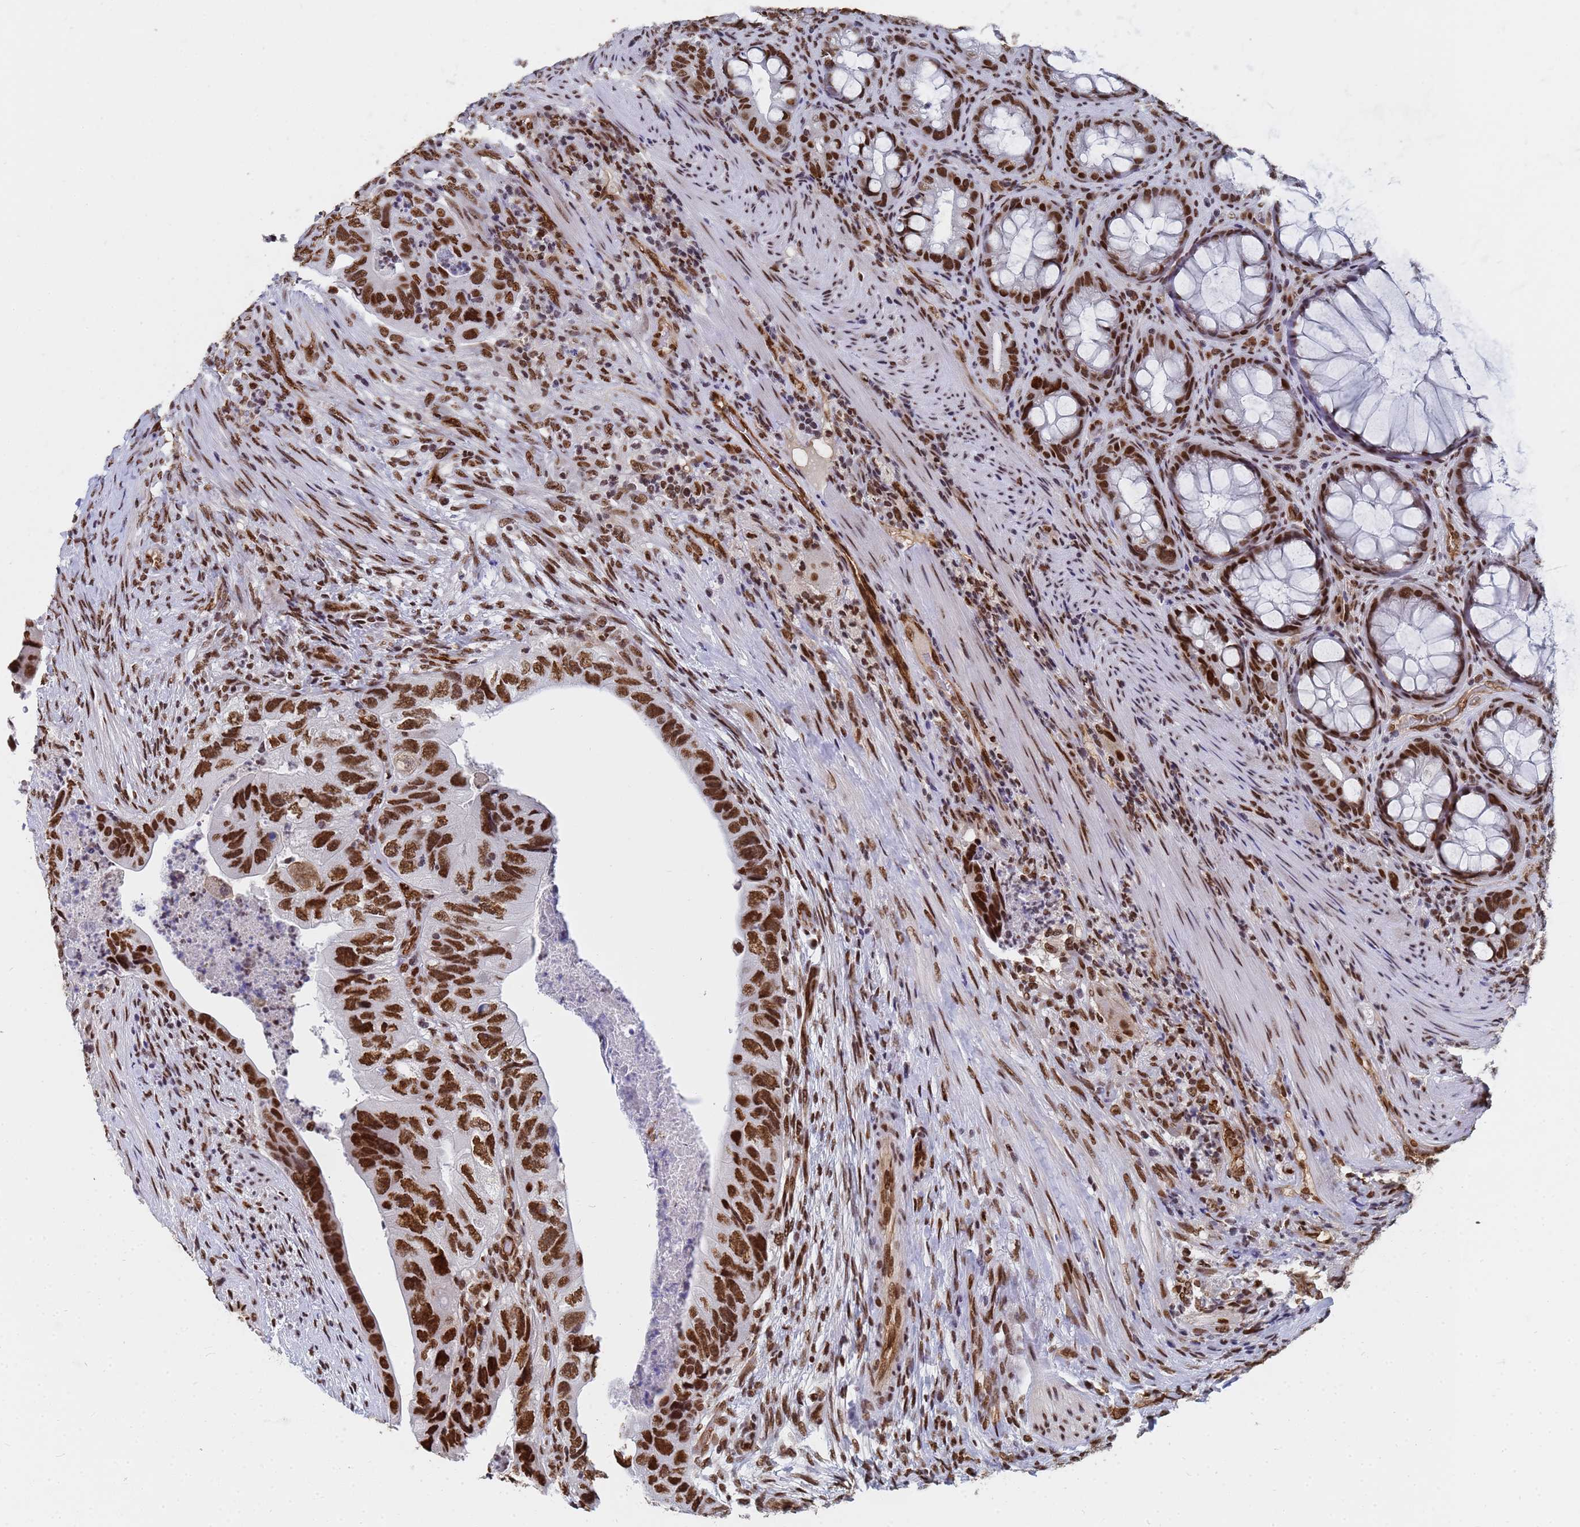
{"staining": {"intensity": "strong", "quantity": ">75%", "location": "nuclear"}, "tissue": "colorectal cancer", "cell_type": "Tumor cells", "image_type": "cancer", "snomed": [{"axis": "morphology", "description": "Adenocarcinoma, NOS"}, {"axis": "topography", "description": "Rectum"}], "caption": "Immunohistochemical staining of human colorectal cancer (adenocarcinoma) reveals high levels of strong nuclear protein positivity in approximately >75% of tumor cells.", "gene": "RAVER2", "patient": {"sex": "male", "age": 63}}